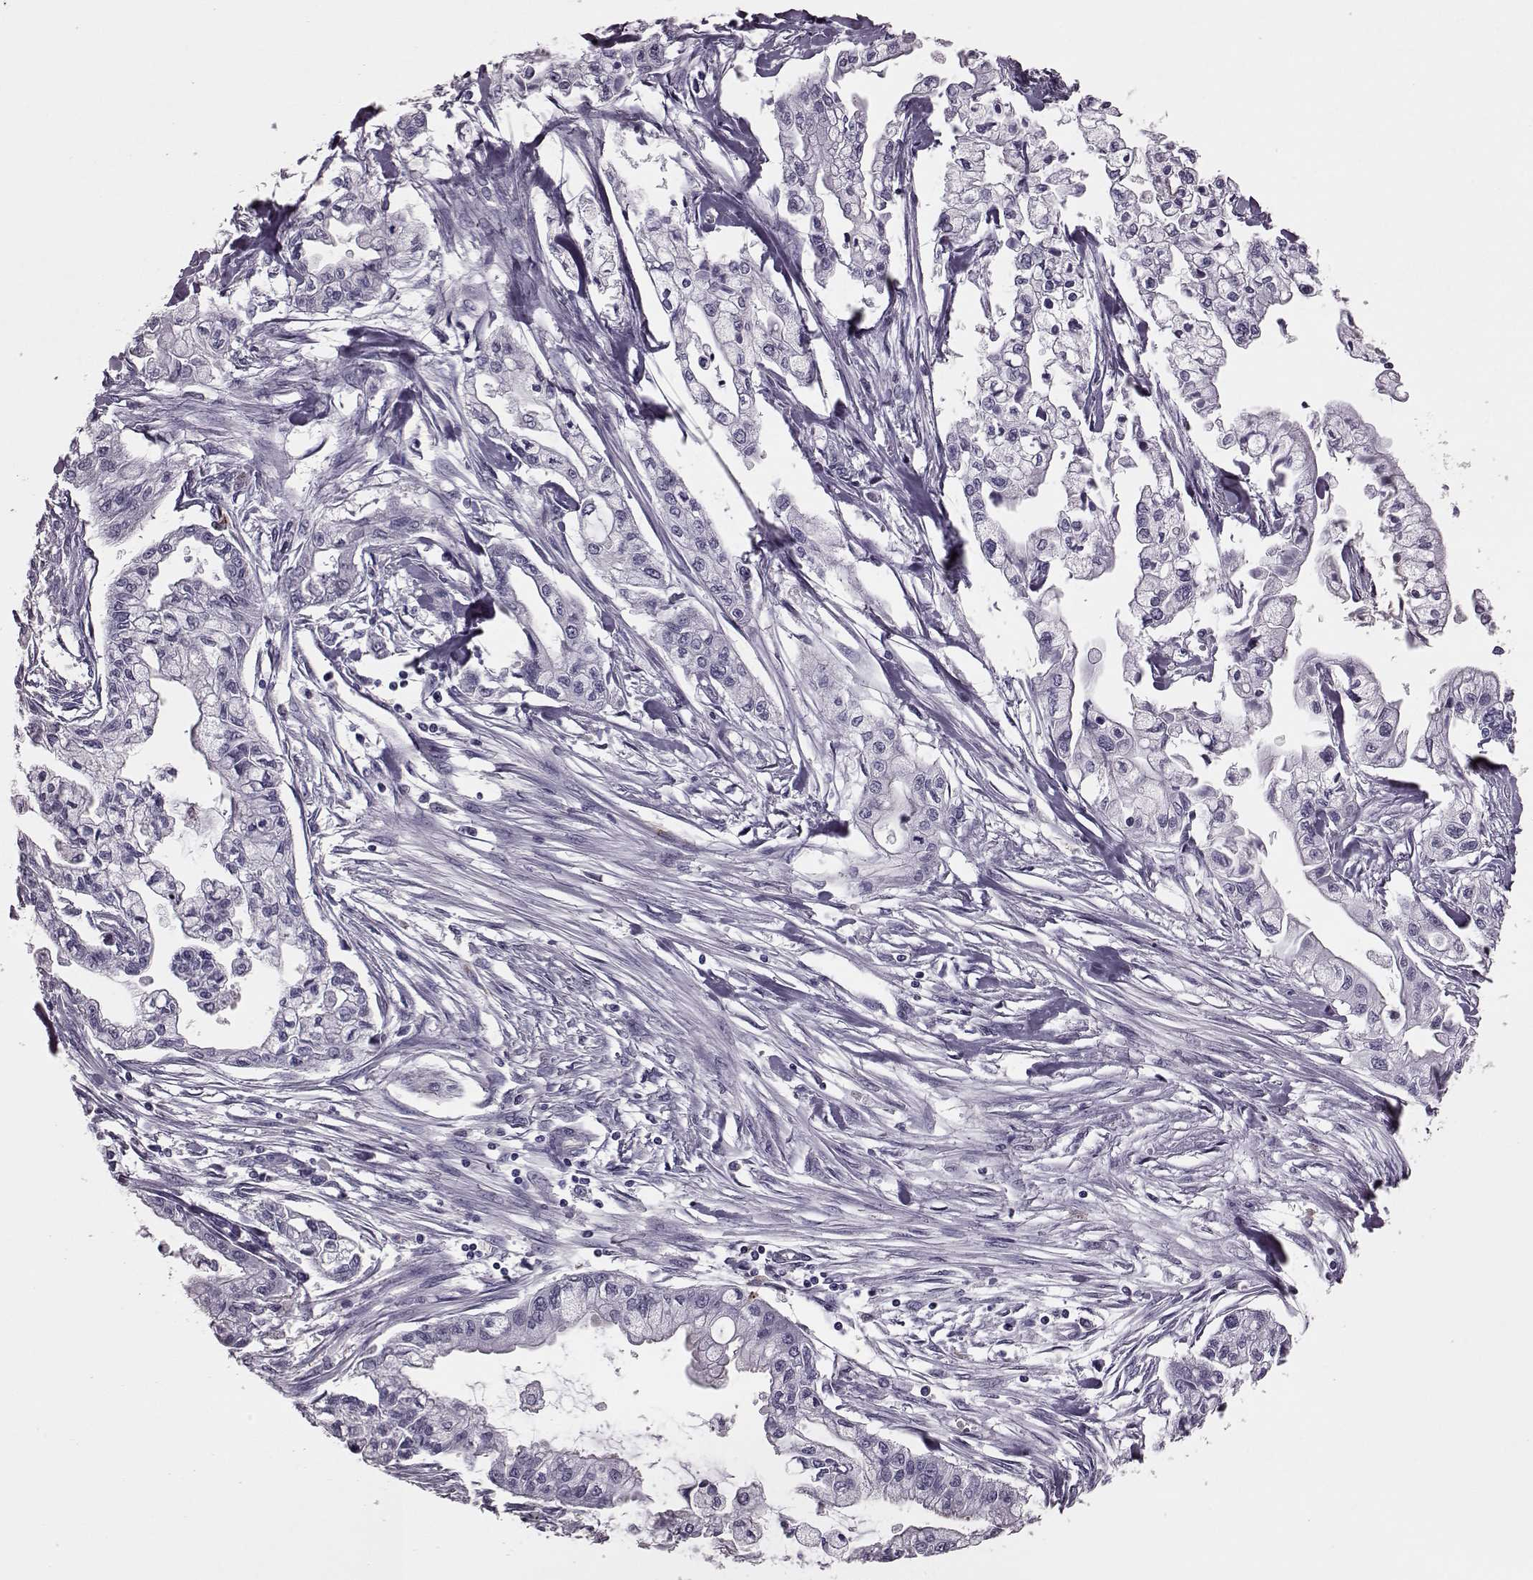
{"staining": {"intensity": "negative", "quantity": "none", "location": "none"}, "tissue": "pancreatic cancer", "cell_type": "Tumor cells", "image_type": "cancer", "snomed": [{"axis": "morphology", "description": "Adenocarcinoma, NOS"}, {"axis": "topography", "description": "Pancreas"}], "caption": "The histopathology image displays no staining of tumor cells in pancreatic cancer (adenocarcinoma).", "gene": "SNTG1", "patient": {"sex": "male", "age": 54}}